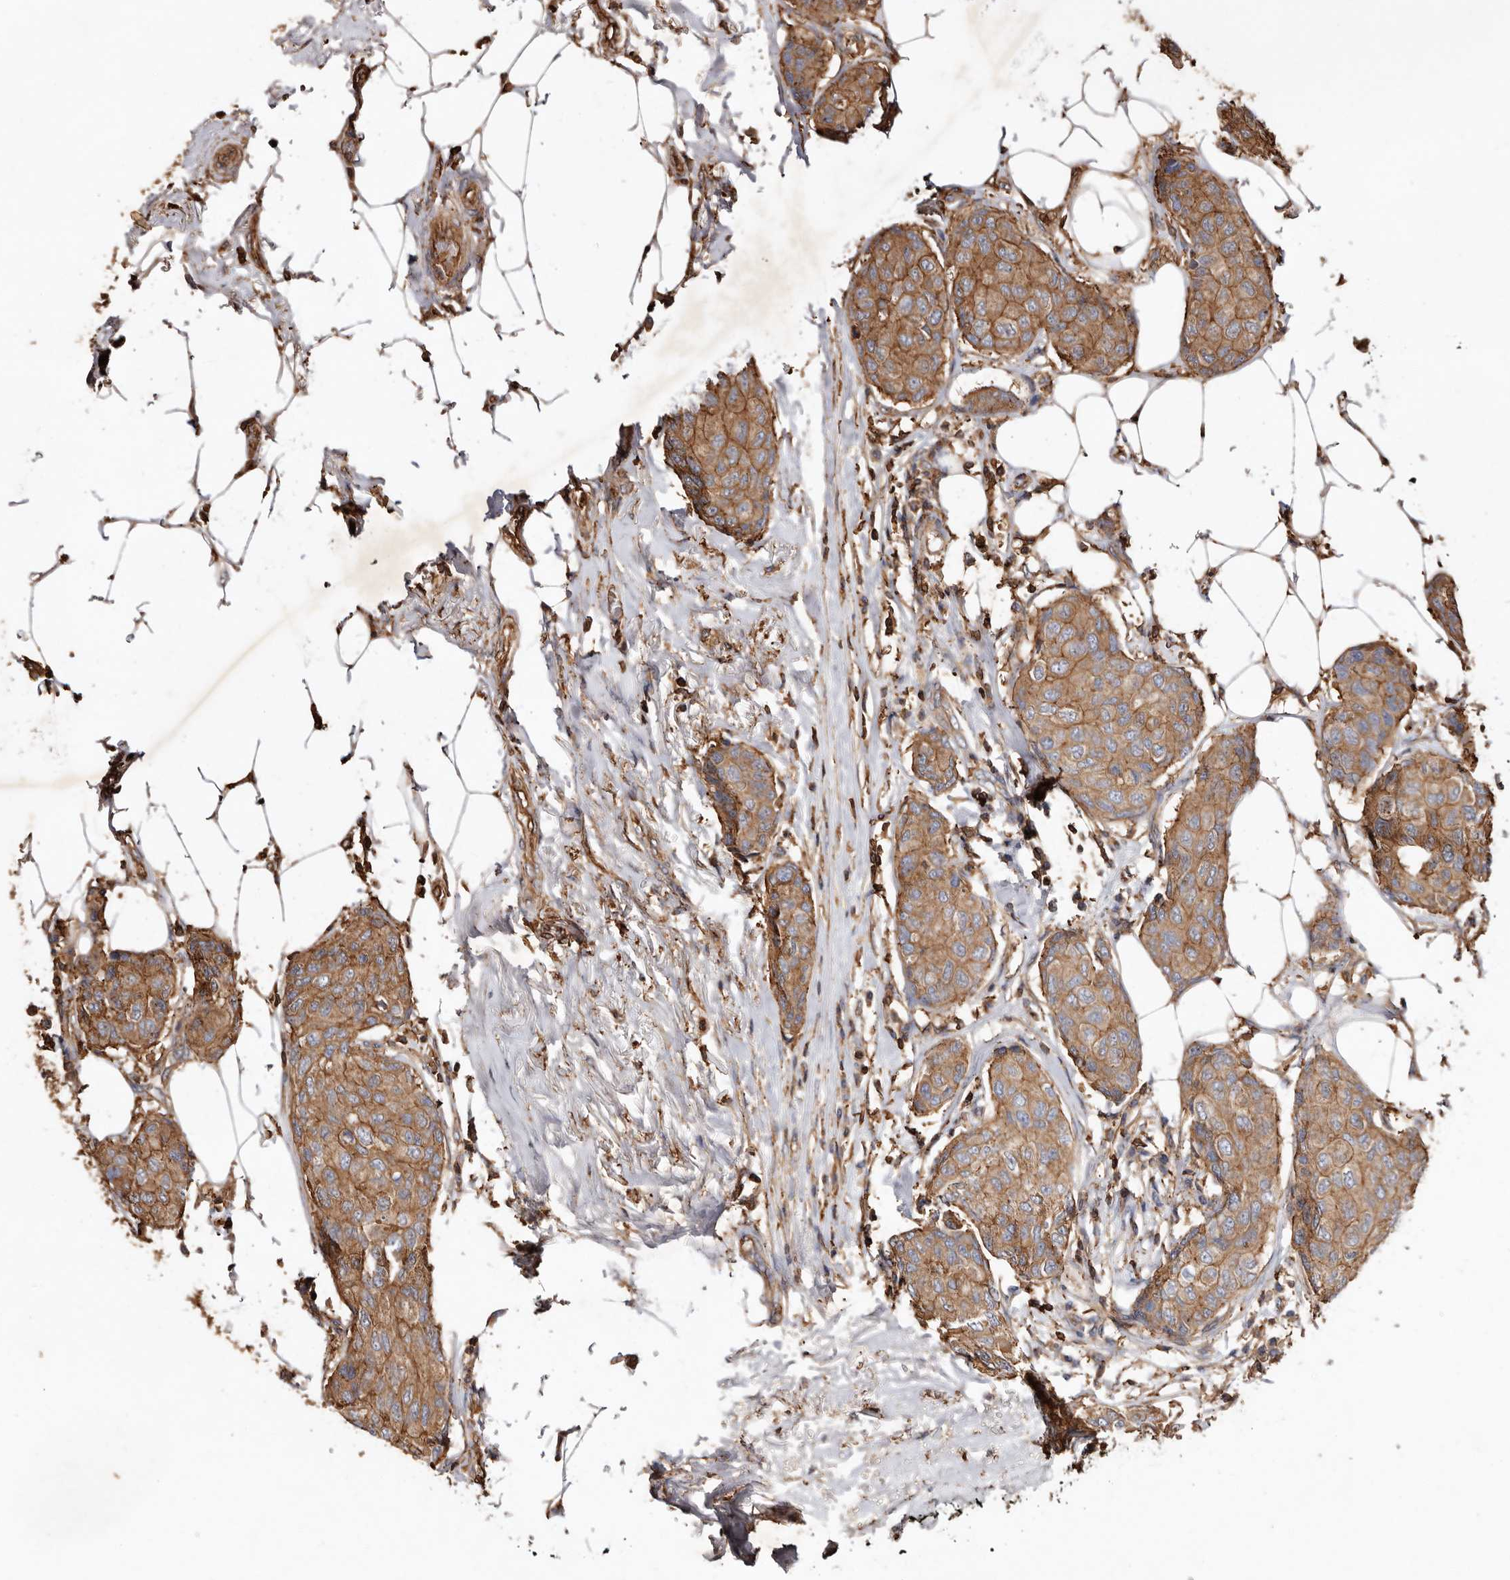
{"staining": {"intensity": "moderate", "quantity": ">75%", "location": "cytoplasmic/membranous"}, "tissue": "breast cancer", "cell_type": "Tumor cells", "image_type": "cancer", "snomed": [{"axis": "morphology", "description": "Duct carcinoma"}, {"axis": "topography", "description": "Breast"}], "caption": "Tumor cells demonstrate medium levels of moderate cytoplasmic/membranous expression in approximately >75% of cells in human breast invasive ductal carcinoma.", "gene": "COQ8B", "patient": {"sex": "female", "age": 80}}